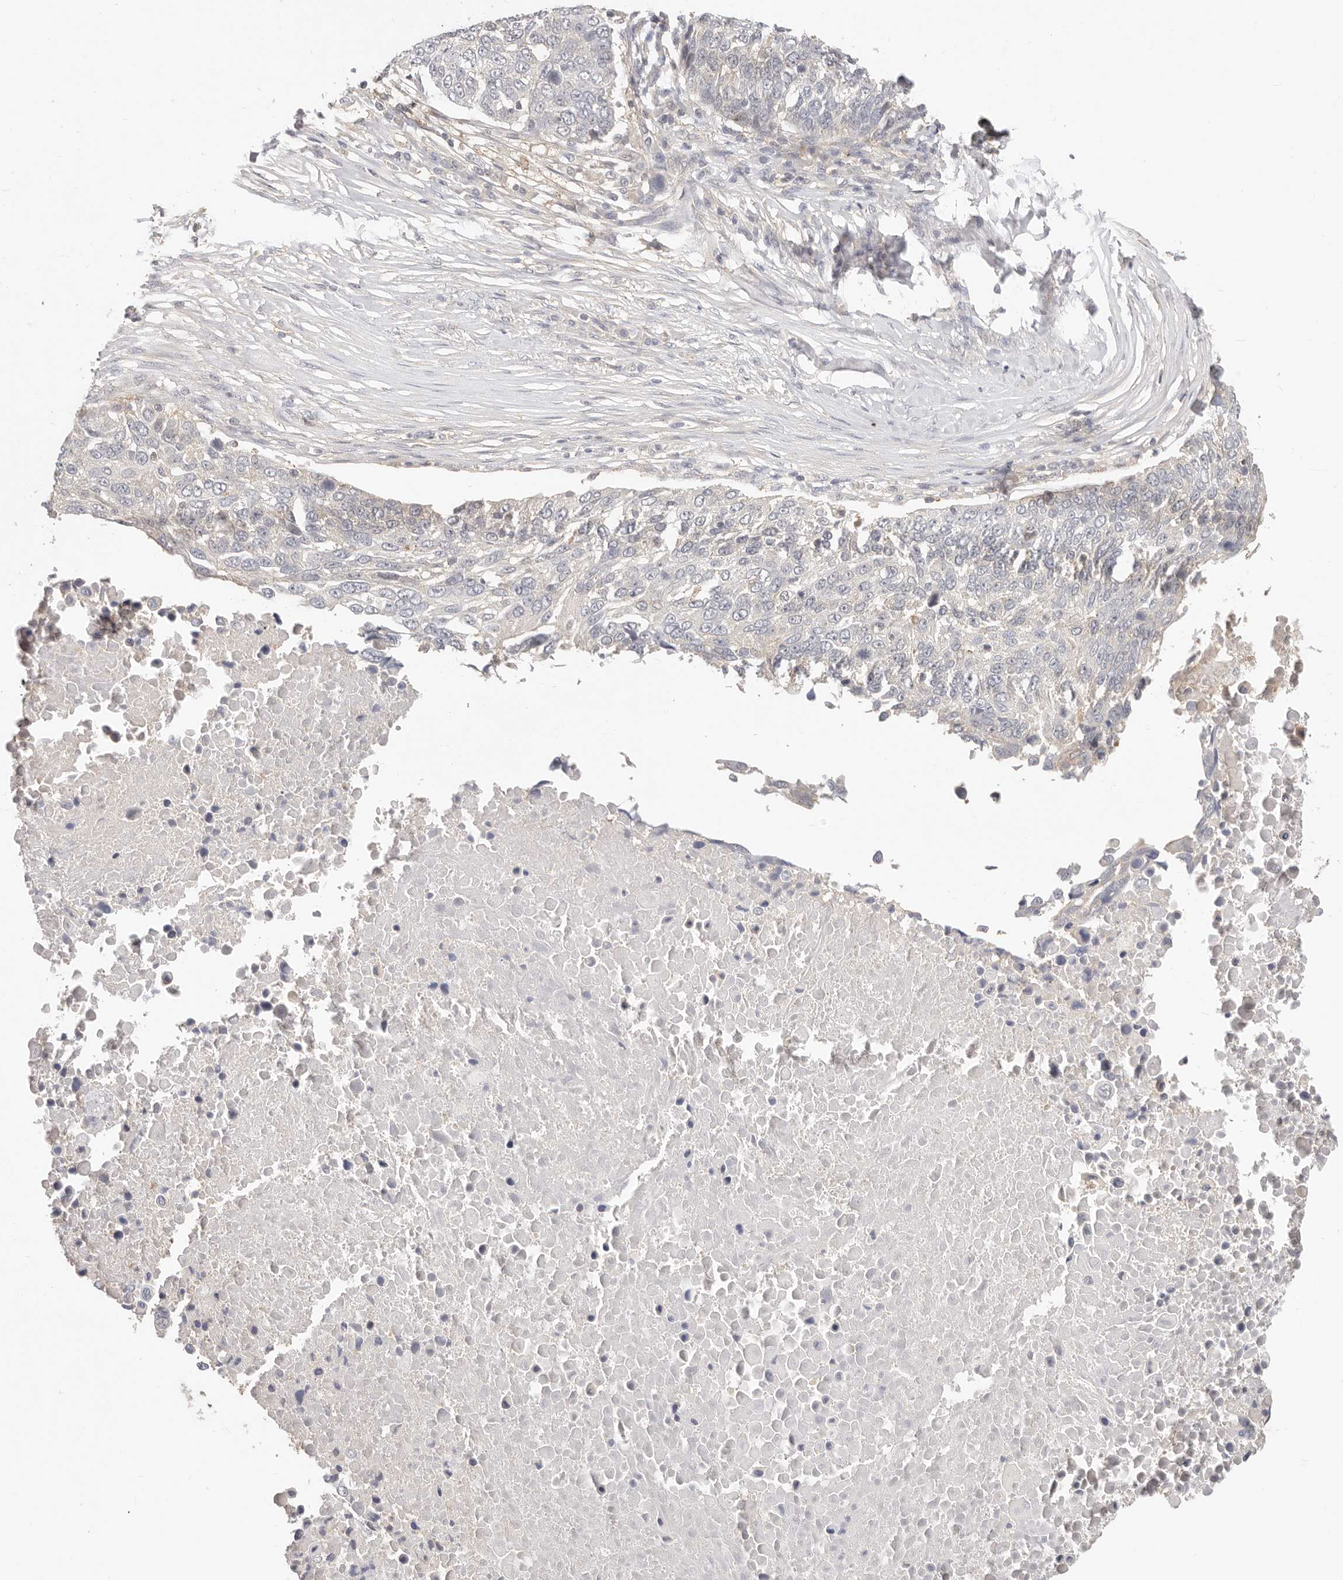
{"staining": {"intensity": "negative", "quantity": "none", "location": "none"}, "tissue": "lung cancer", "cell_type": "Tumor cells", "image_type": "cancer", "snomed": [{"axis": "morphology", "description": "Squamous cell carcinoma, NOS"}, {"axis": "topography", "description": "Lung"}], "caption": "The histopathology image demonstrates no staining of tumor cells in squamous cell carcinoma (lung).", "gene": "DTNBP1", "patient": {"sex": "male", "age": 66}}